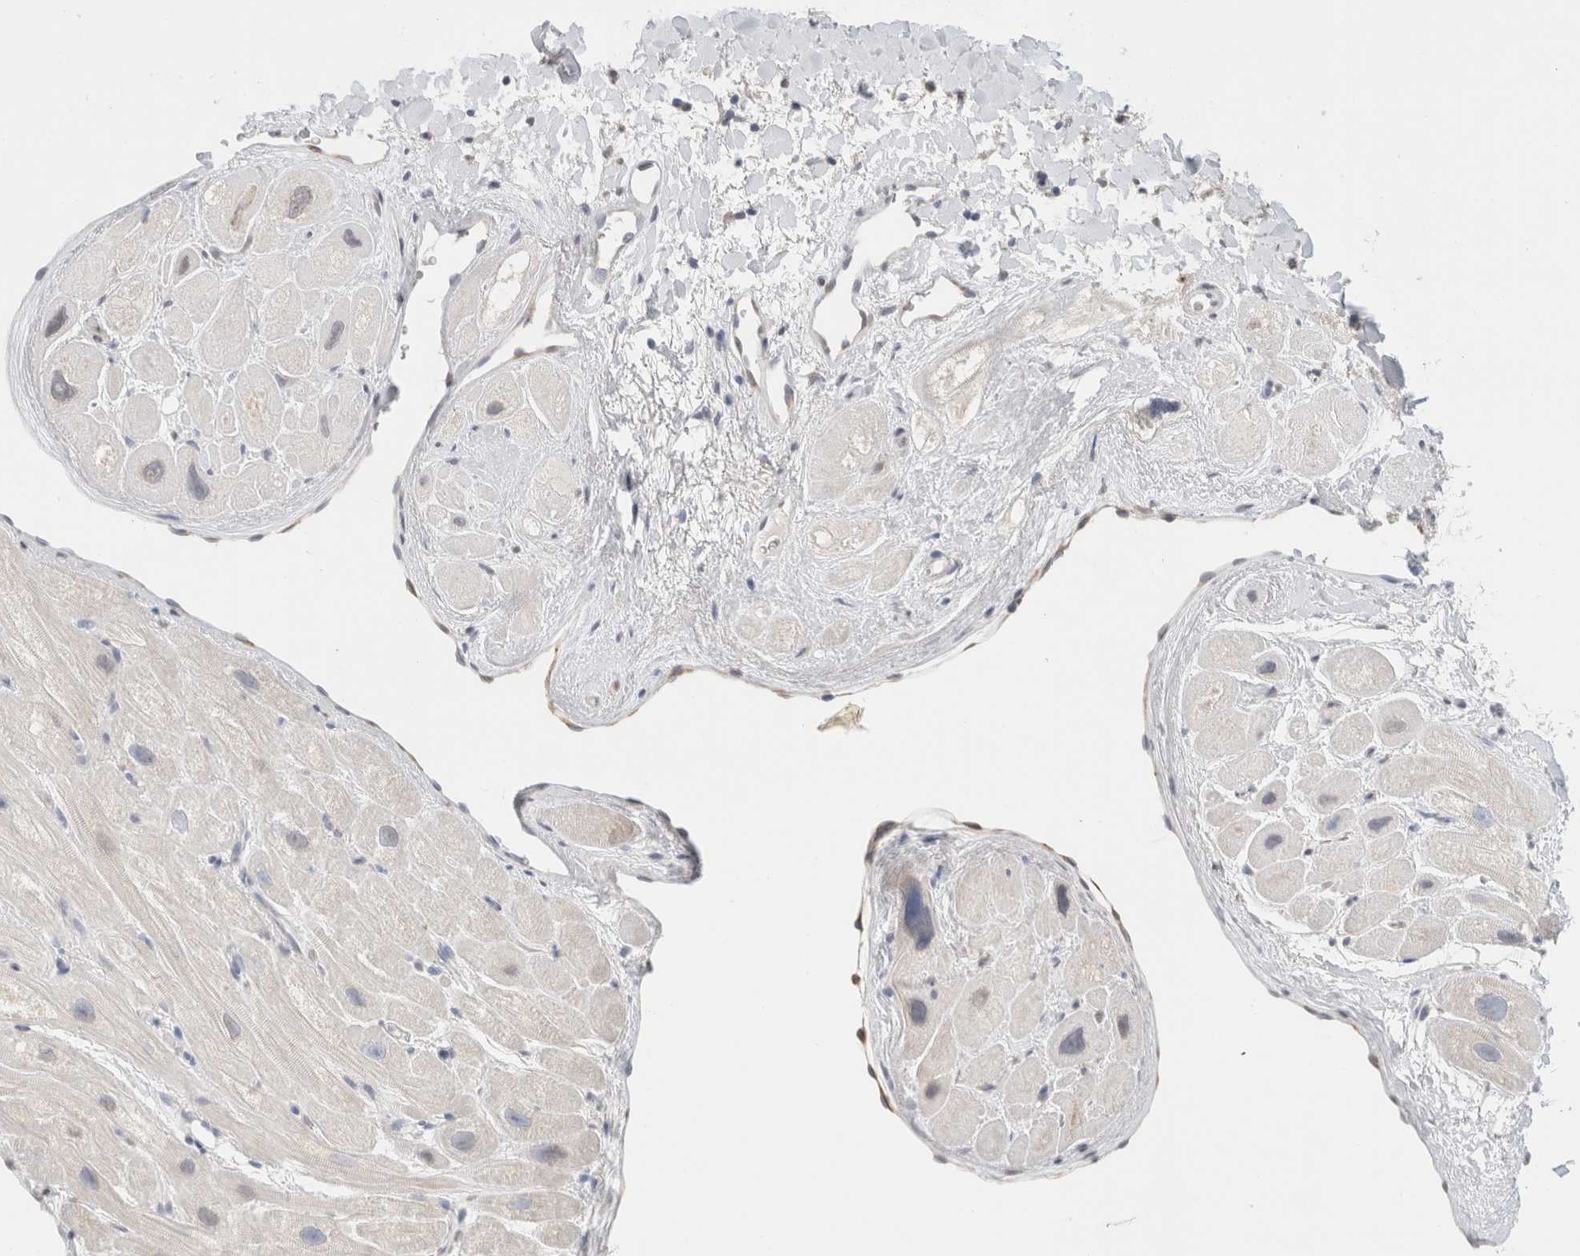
{"staining": {"intensity": "negative", "quantity": "none", "location": "none"}, "tissue": "heart muscle", "cell_type": "Cardiomyocytes", "image_type": "normal", "snomed": [{"axis": "morphology", "description": "Normal tissue, NOS"}, {"axis": "topography", "description": "Heart"}], "caption": "The immunohistochemistry histopathology image has no significant expression in cardiomyocytes of heart muscle. The staining is performed using DAB brown chromogen with nuclei counter-stained in using hematoxylin.", "gene": "CD80", "patient": {"sex": "male", "age": 49}}